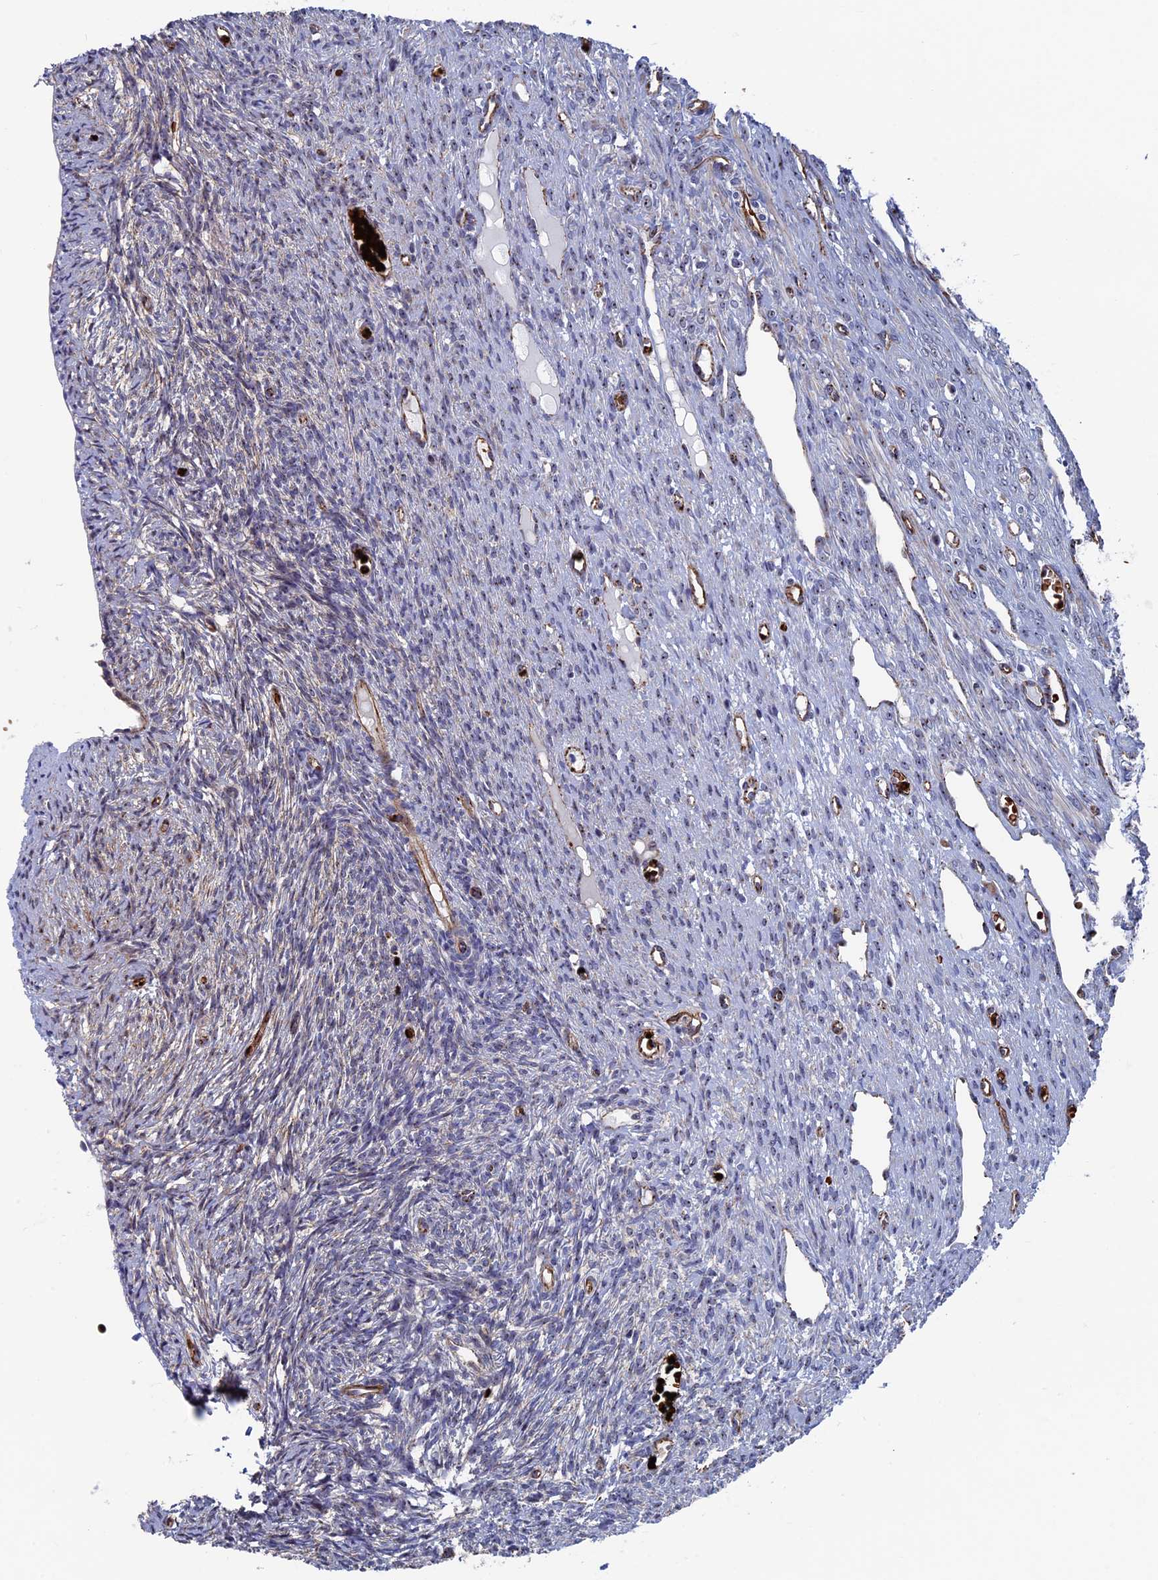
{"staining": {"intensity": "negative", "quantity": "none", "location": "none"}, "tissue": "ovary", "cell_type": "Ovarian stroma cells", "image_type": "normal", "snomed": [{"axis": "morphology", "description": "Normal tissue, NOS"}, {"axis": "topography", "description": "Ovary"}], "caption": "Ovarian stroma cells show no significant expression in normal ovary. Brightfield microscopy of immunohistochemistry (IHC) stained with DAB (3,3'-diaminobenzidine) (brown) and hematoxylin (blue), captured at high magnification.", "gene": "EXOSC9", "patient": {"sex": "female", "age": 51}}